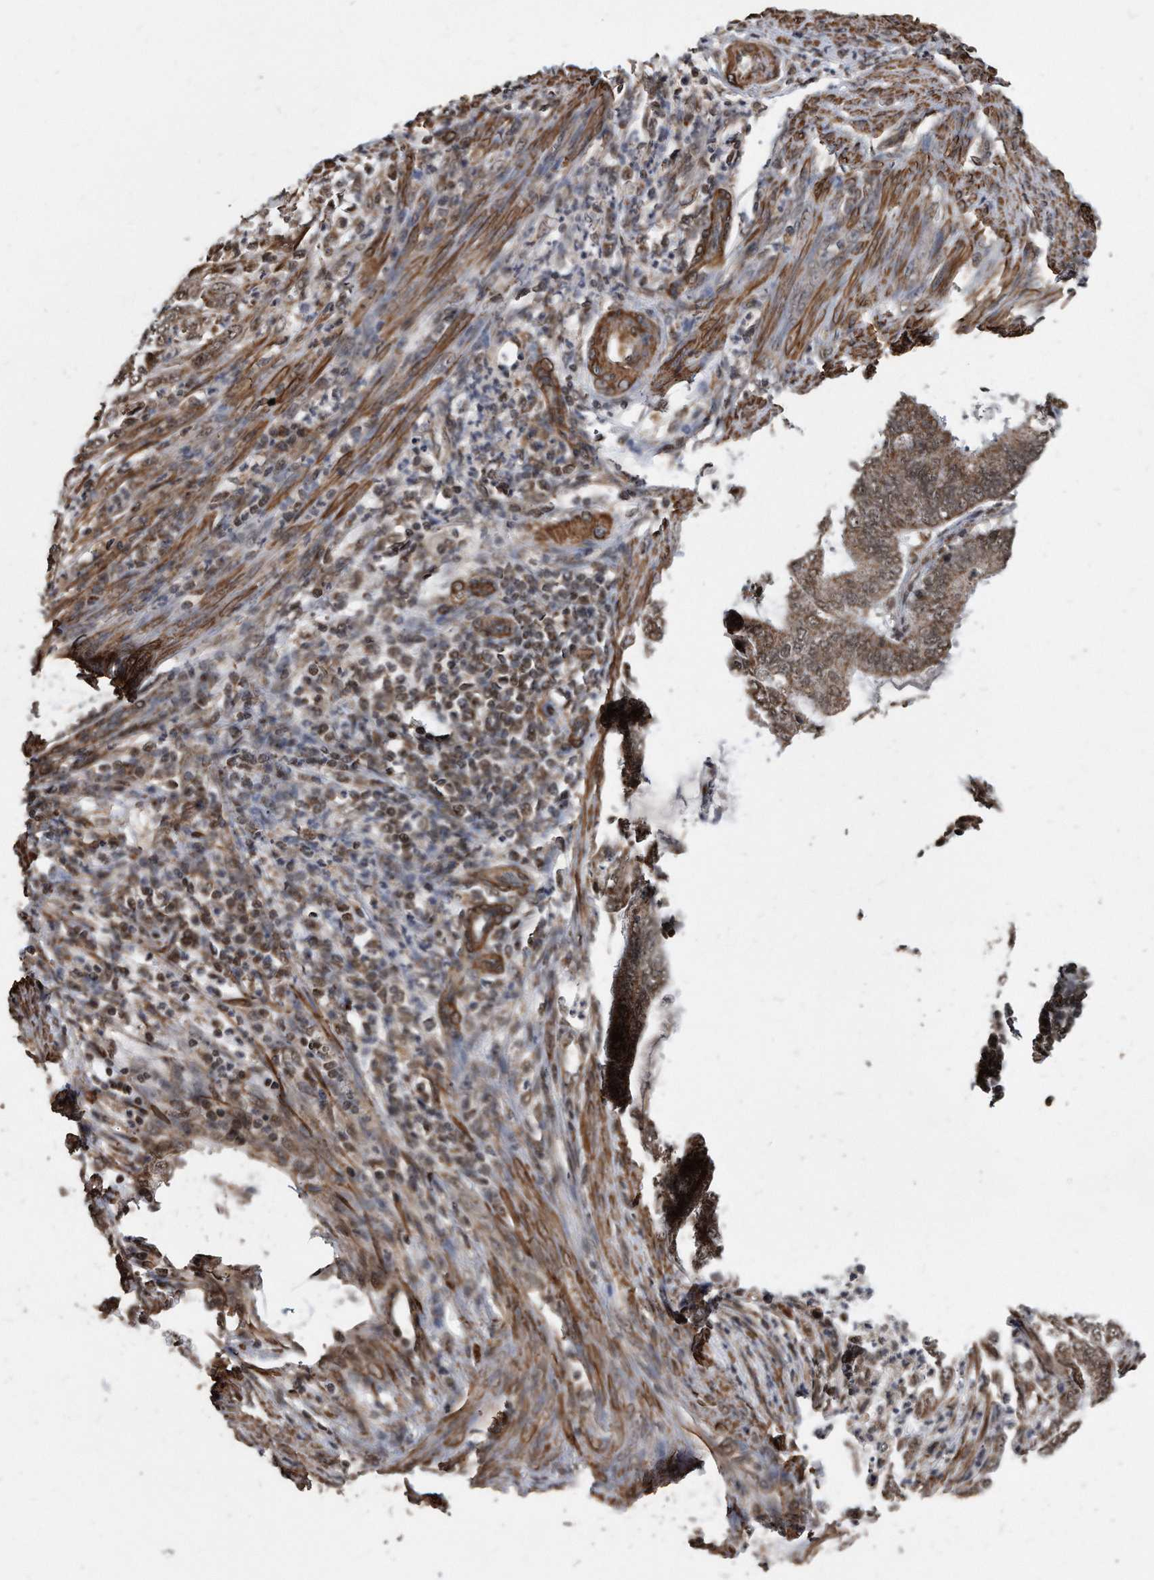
{"staining": {"intensity": "moderate", "quantity": ">75%", "location": "cytoplasmic/membranous,nuclear"}, "tissue": "endometrial cancer", "cell_type": "Tumor cells", "image_type": "cancer", "snomed": [{"axis": "morphology", "description": "Adenocarcinoma, NOS"}, {"axis": "topography", "description": "Endometrium"}], "caption": "The histopathology image demonstrates immunohistochemical staining of endometrial cancer. There is moderate cytoplasmic/membranous and nuclear staining is identified in approximately >75% of tumor cells.", "gene": "DUSP22", "patient": {"sex": "female", "age": 49}}